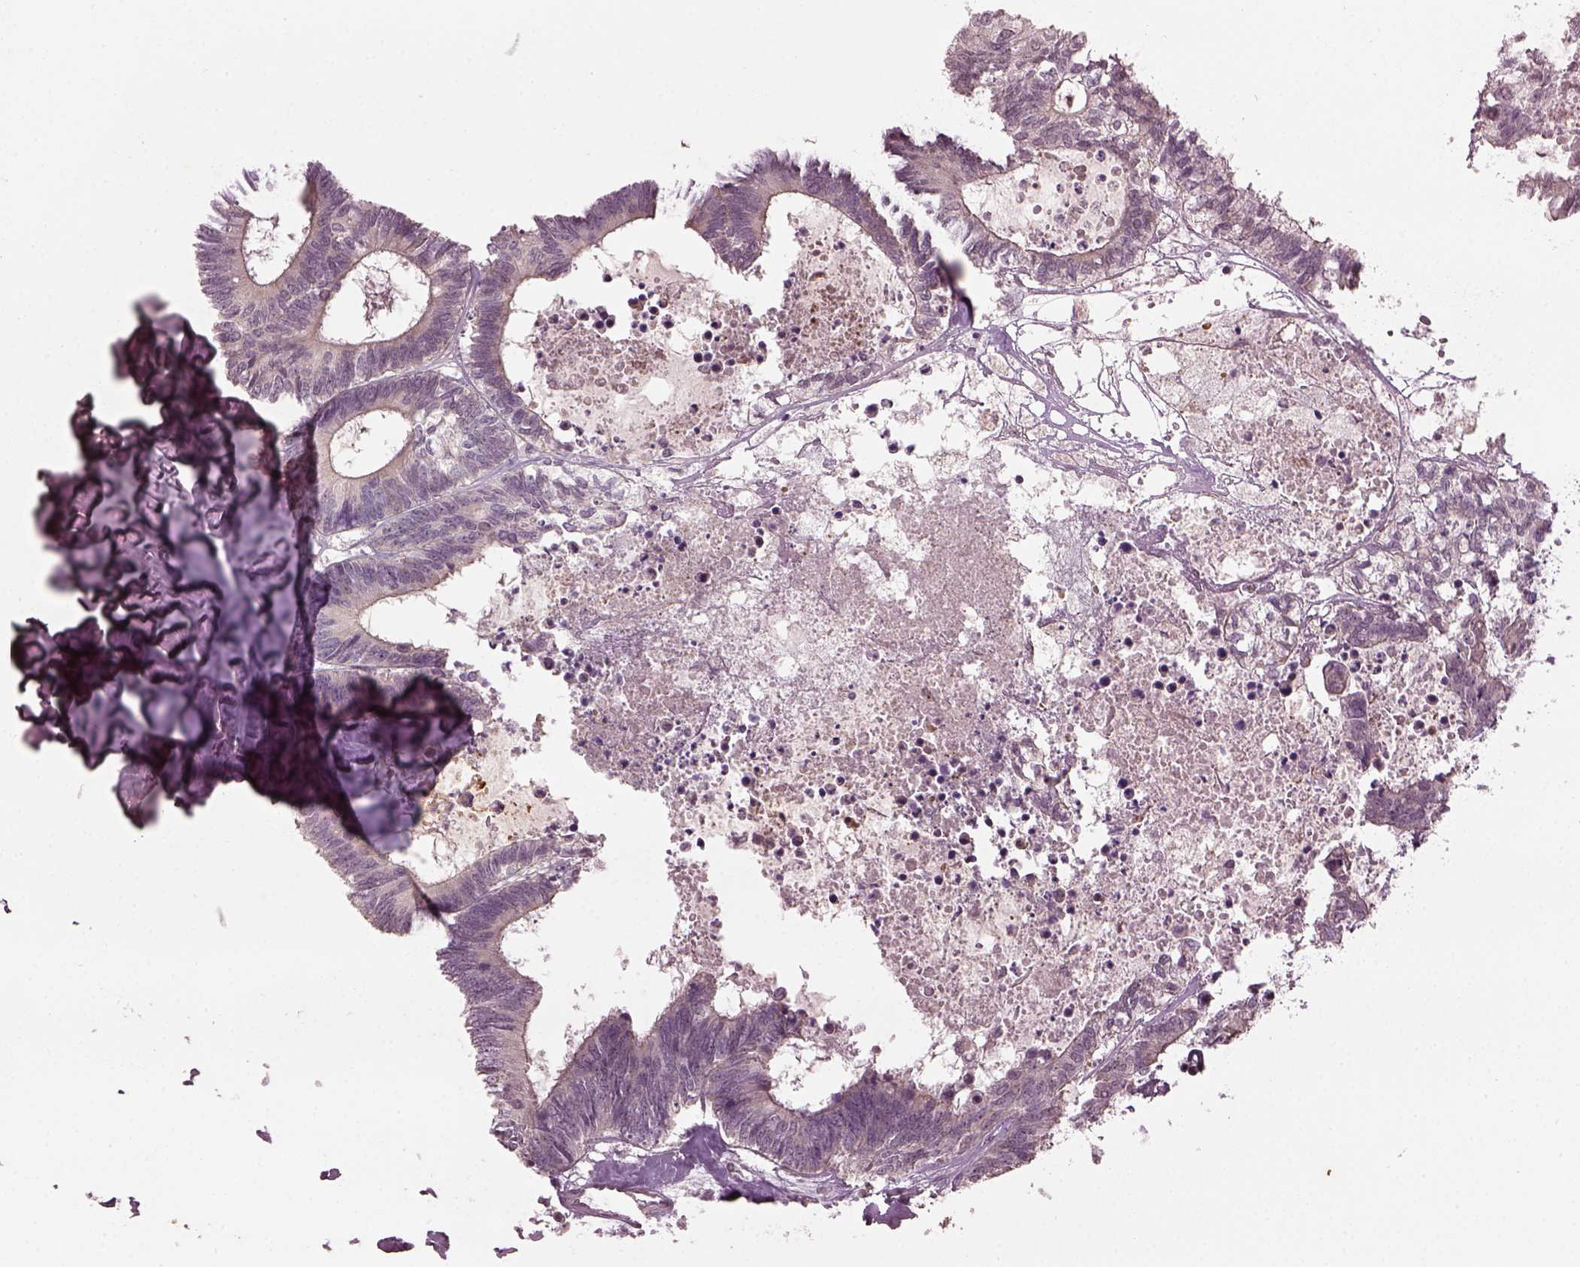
{"staining": {"intensity": "weak", "quantity": "<25%", "location": "nuclear"}, "tissue": "colorectal cancer", "cell_type": "Tumor cells", "image_type": "cancer", "snomed": [{"axis": "morphology", "description": "Adenocarcinoma, NOS"}, {"axis": "topography", "description": "Colon"}, {"axis": "topography", "description": "Rectum"}], "caption": "Tumor cells show no significant staining in colorectal adenocarcinoma.", "gene": "GNRH1", "patient": {"sex": "male", "age": 57}}